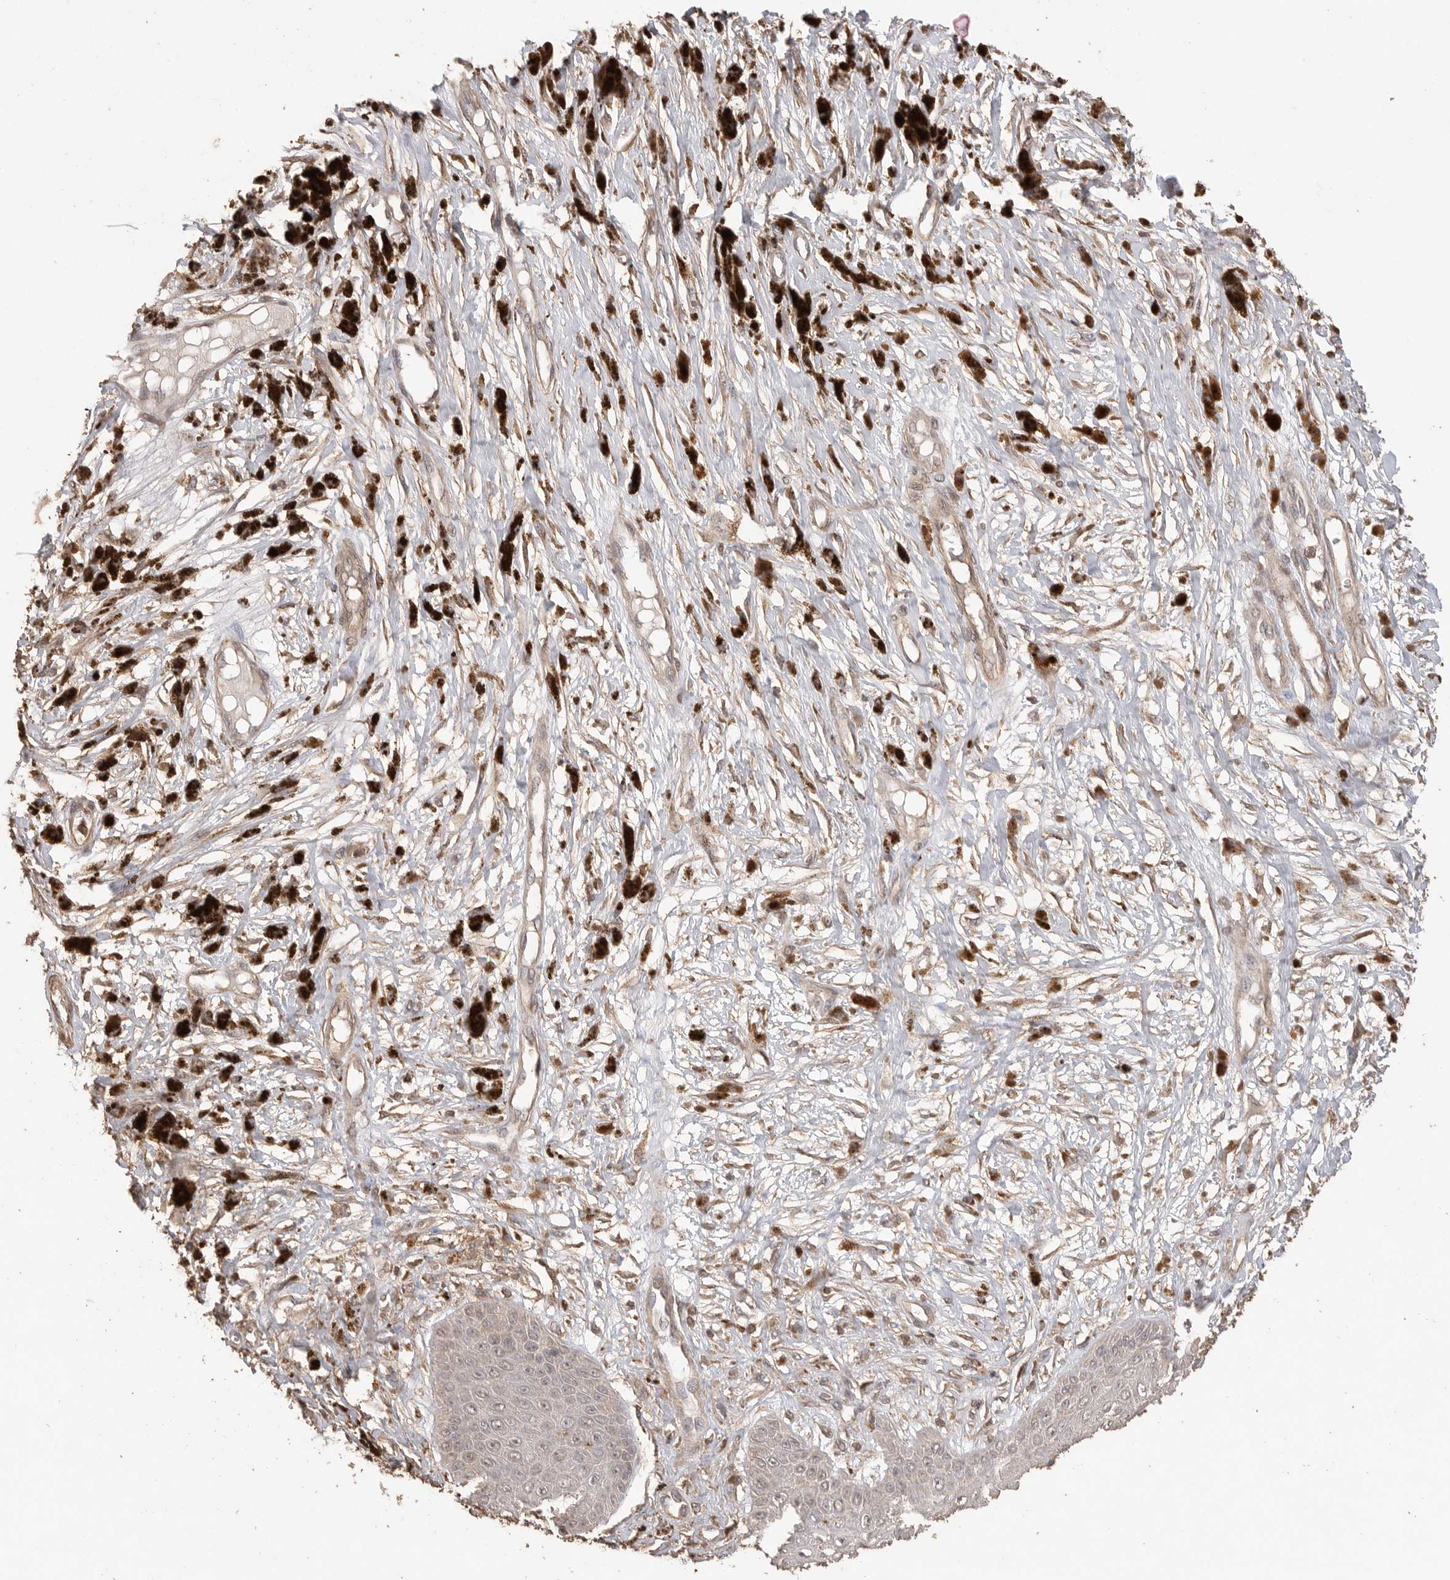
{"staining": {"intensity": "negative", "quantity": "none", "location": "none"}, "tissue": "melanoma", "cell_type": "Tumor cells", "image_type": "cancer", "snomed": [{"axis": "morphology", "description": "Malignant melanoma, NOS"}, {"axis": "topography", "description": "Skin"}], "caption": "High magnification brightfield microscopy of malignant melanoma stained with DAB (brown) and counterstained with hematoxylin (blue): tumor cells show no significant staining.", "gene": "MAP2K1", "patient": {"sex": "male", "age": 88}}